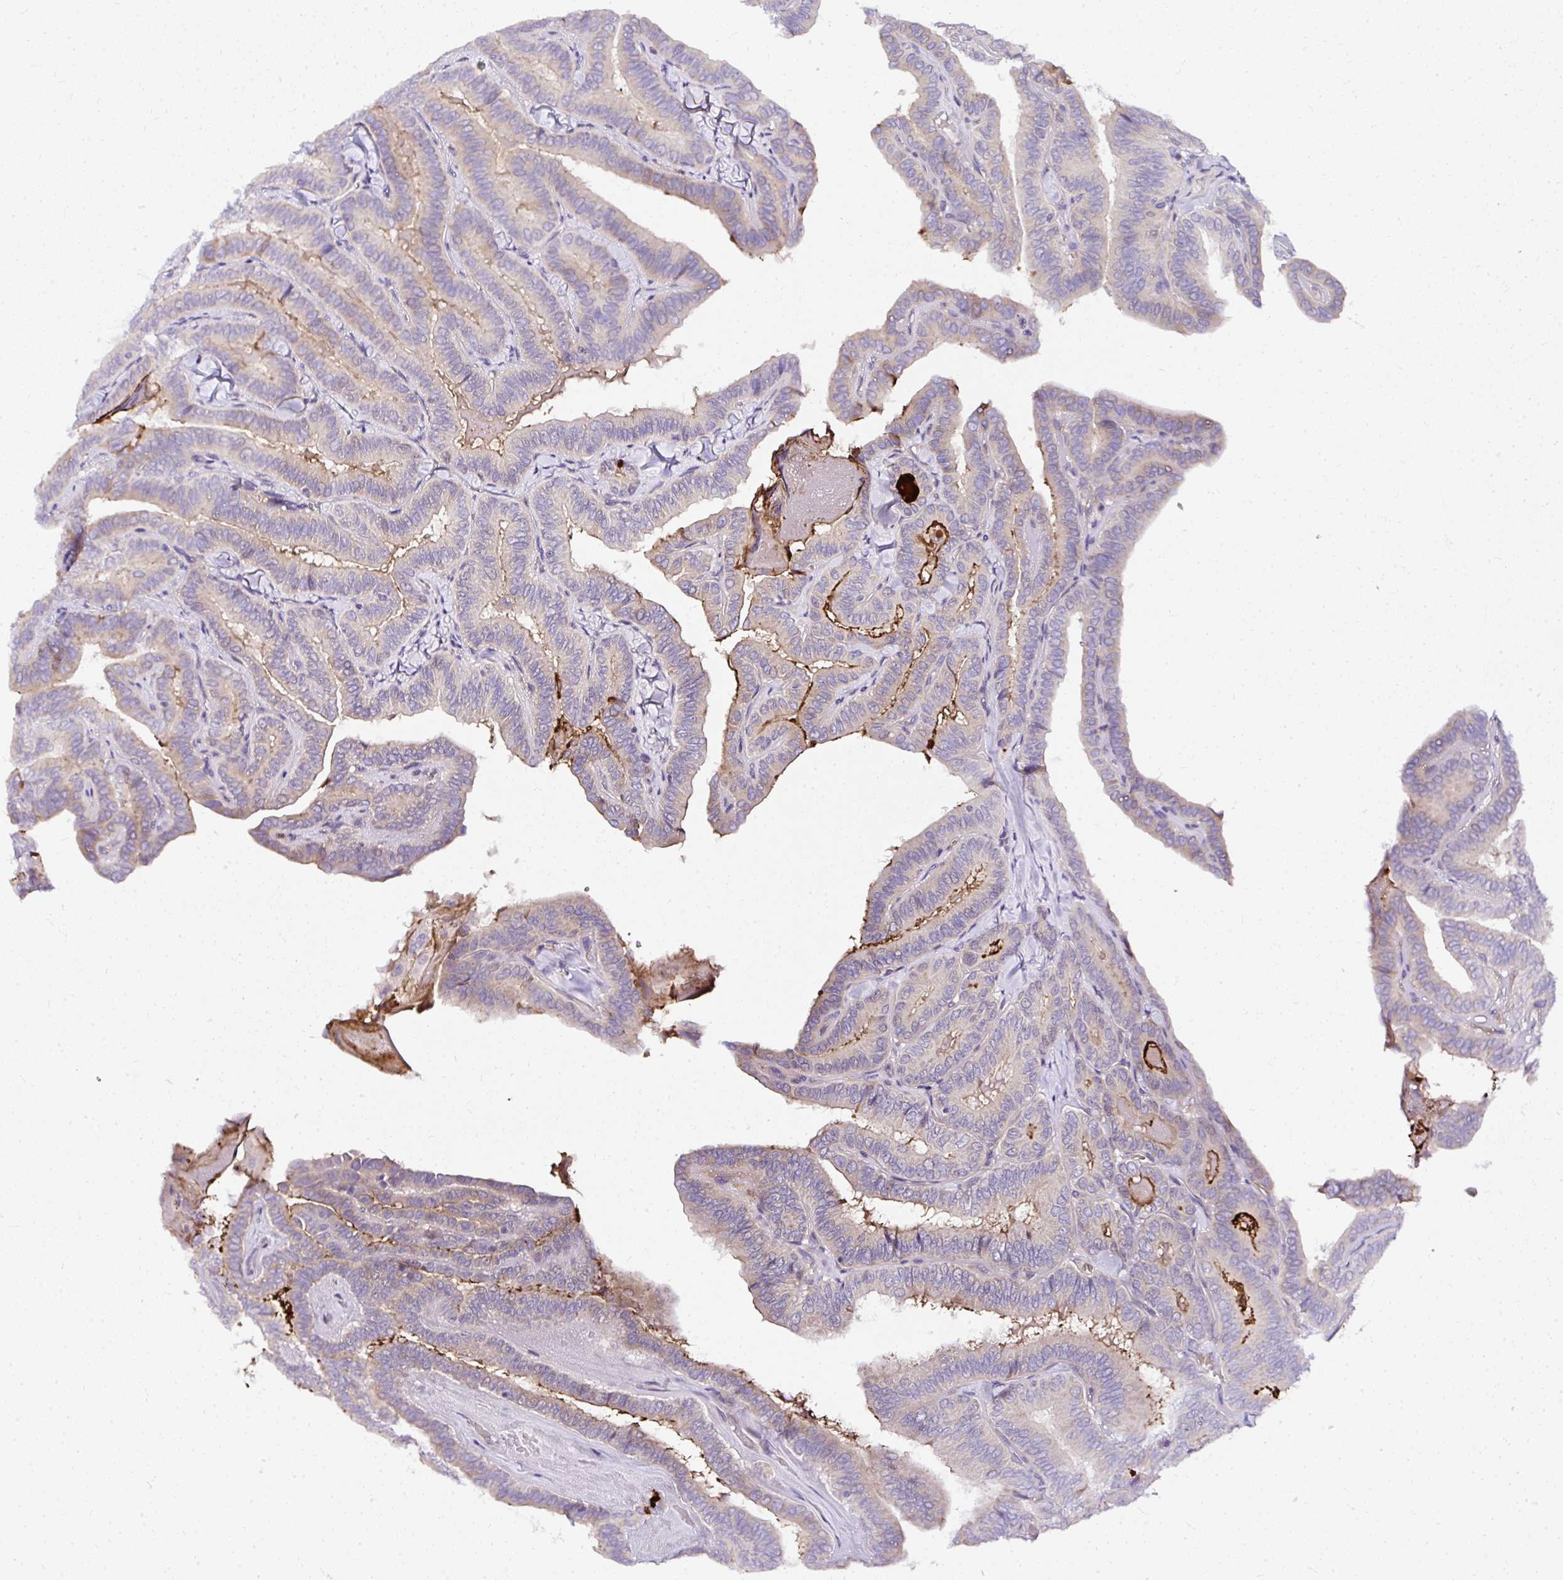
{"staining": {"intensity": "weak", "quantity": "<25%", "location": "cytoplasmic/membranous"}, "tissue": "thyroid cancer", "cell_type": "Tumor cells", "image_type": "cancer", "snomed": [{"axis": "morphology", "description": "Papillary adenocarcinoma, NOS"}, {"axis": "topography", "description": "Thyroid gland"}], "caption": "DAB immunohistochemical staining of human thyroid cancer reveals no significant positivity in tumor cells.", "gene": "DEPDC5", "patient": {"sex": "male", "age": 61}}